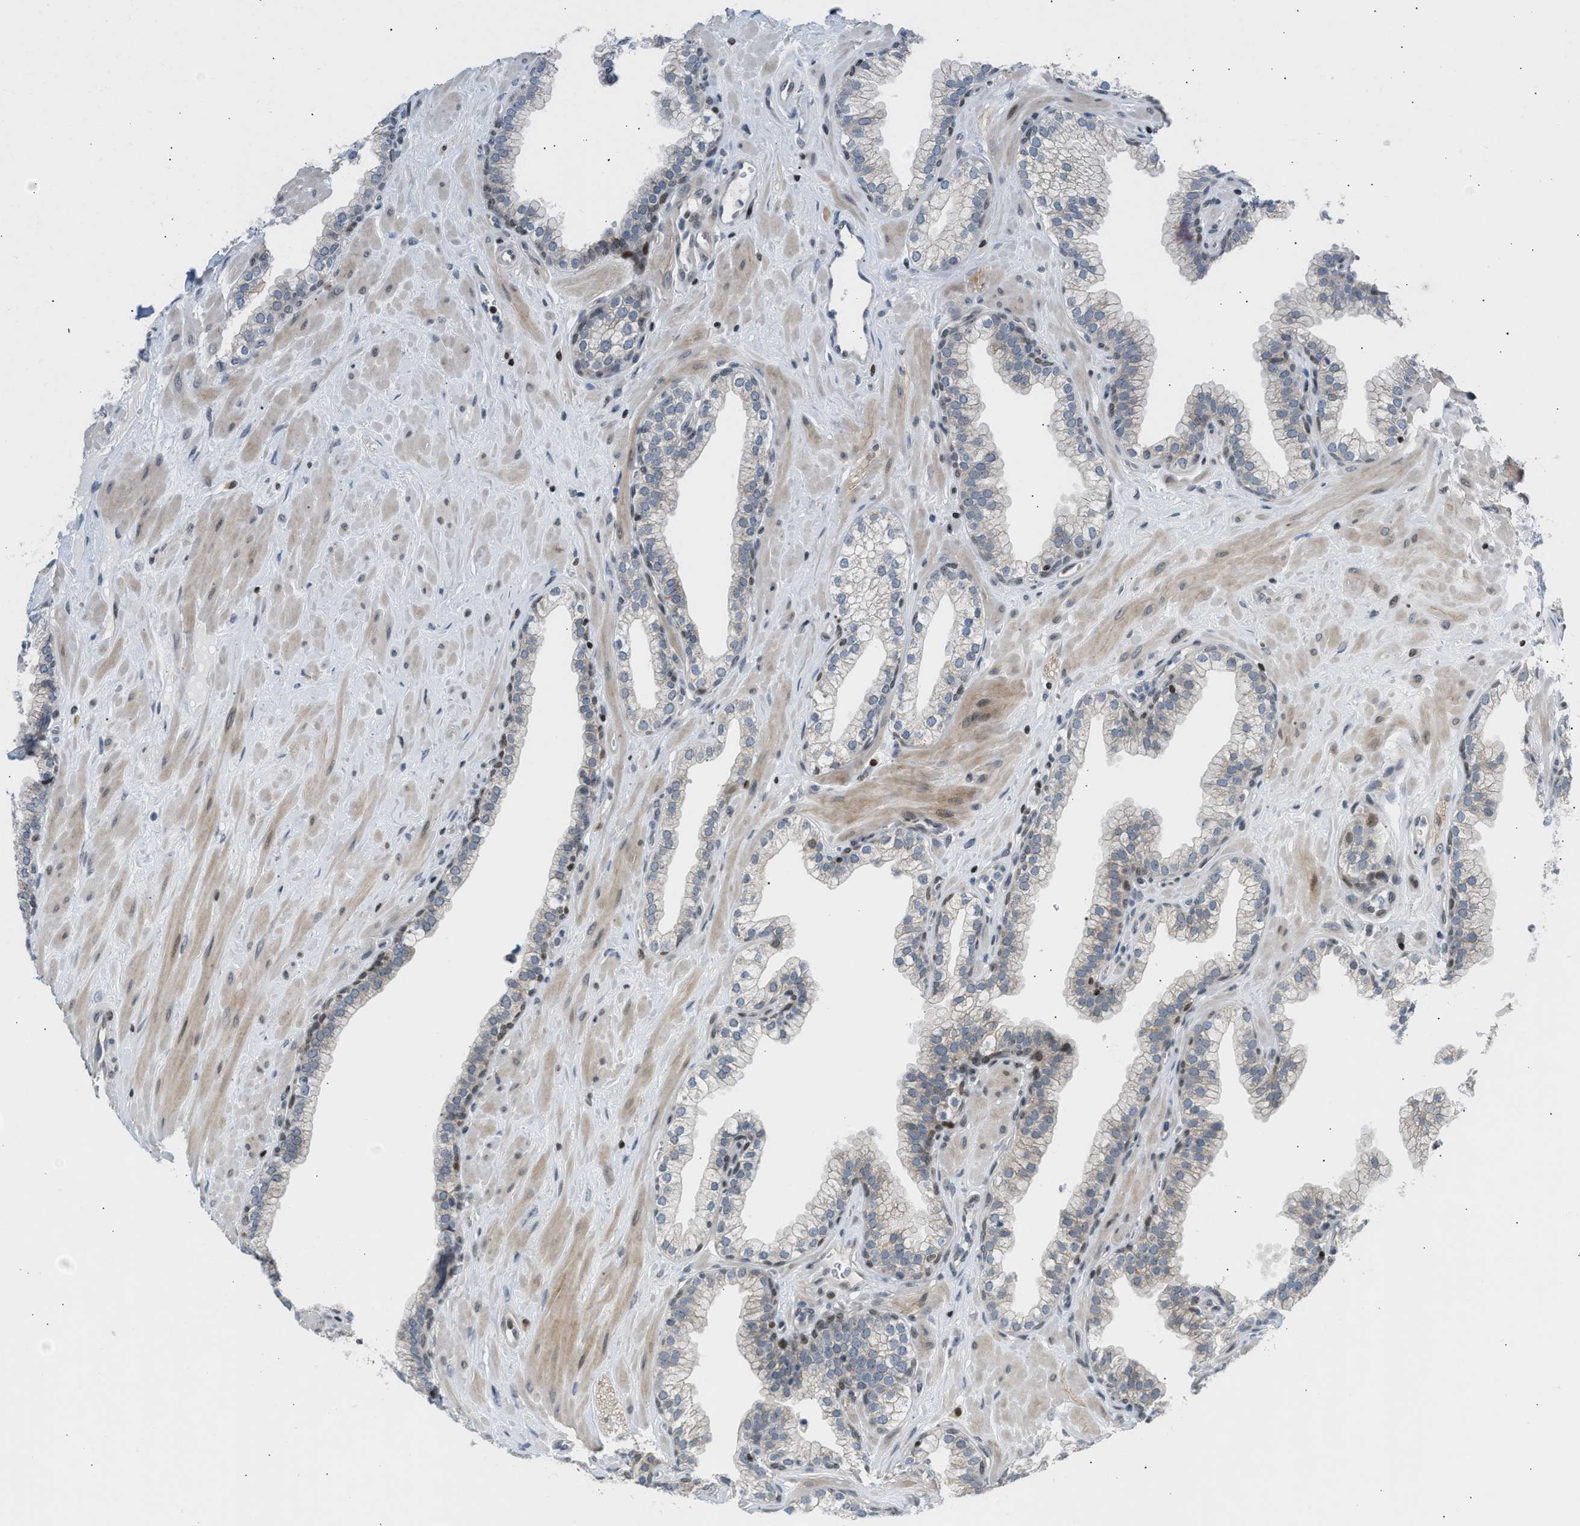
{"staining": {"intensity": "weak", "quantity": "<25%", "location": "nuclear"}, "tissue": "prostate", "cell_type": "Glandular cells", "image_type": "normal", "snomed": [{"axis": "morphology", "description": "Normal tissue, NOS"}, {"axis": "morphology", "description": "Urothelial carcinoma, Low grade"}, {"axis": "topography", "description": "Urinary bladder"}, {"axis": "topography", "description": "Prostate"}], "caption": "Prostate stained for a protein using immunohistochemistry (IHC) shows no expression glandular cells.", "gene": "NPS", "patient": {"sex": "male", "age": 60}}